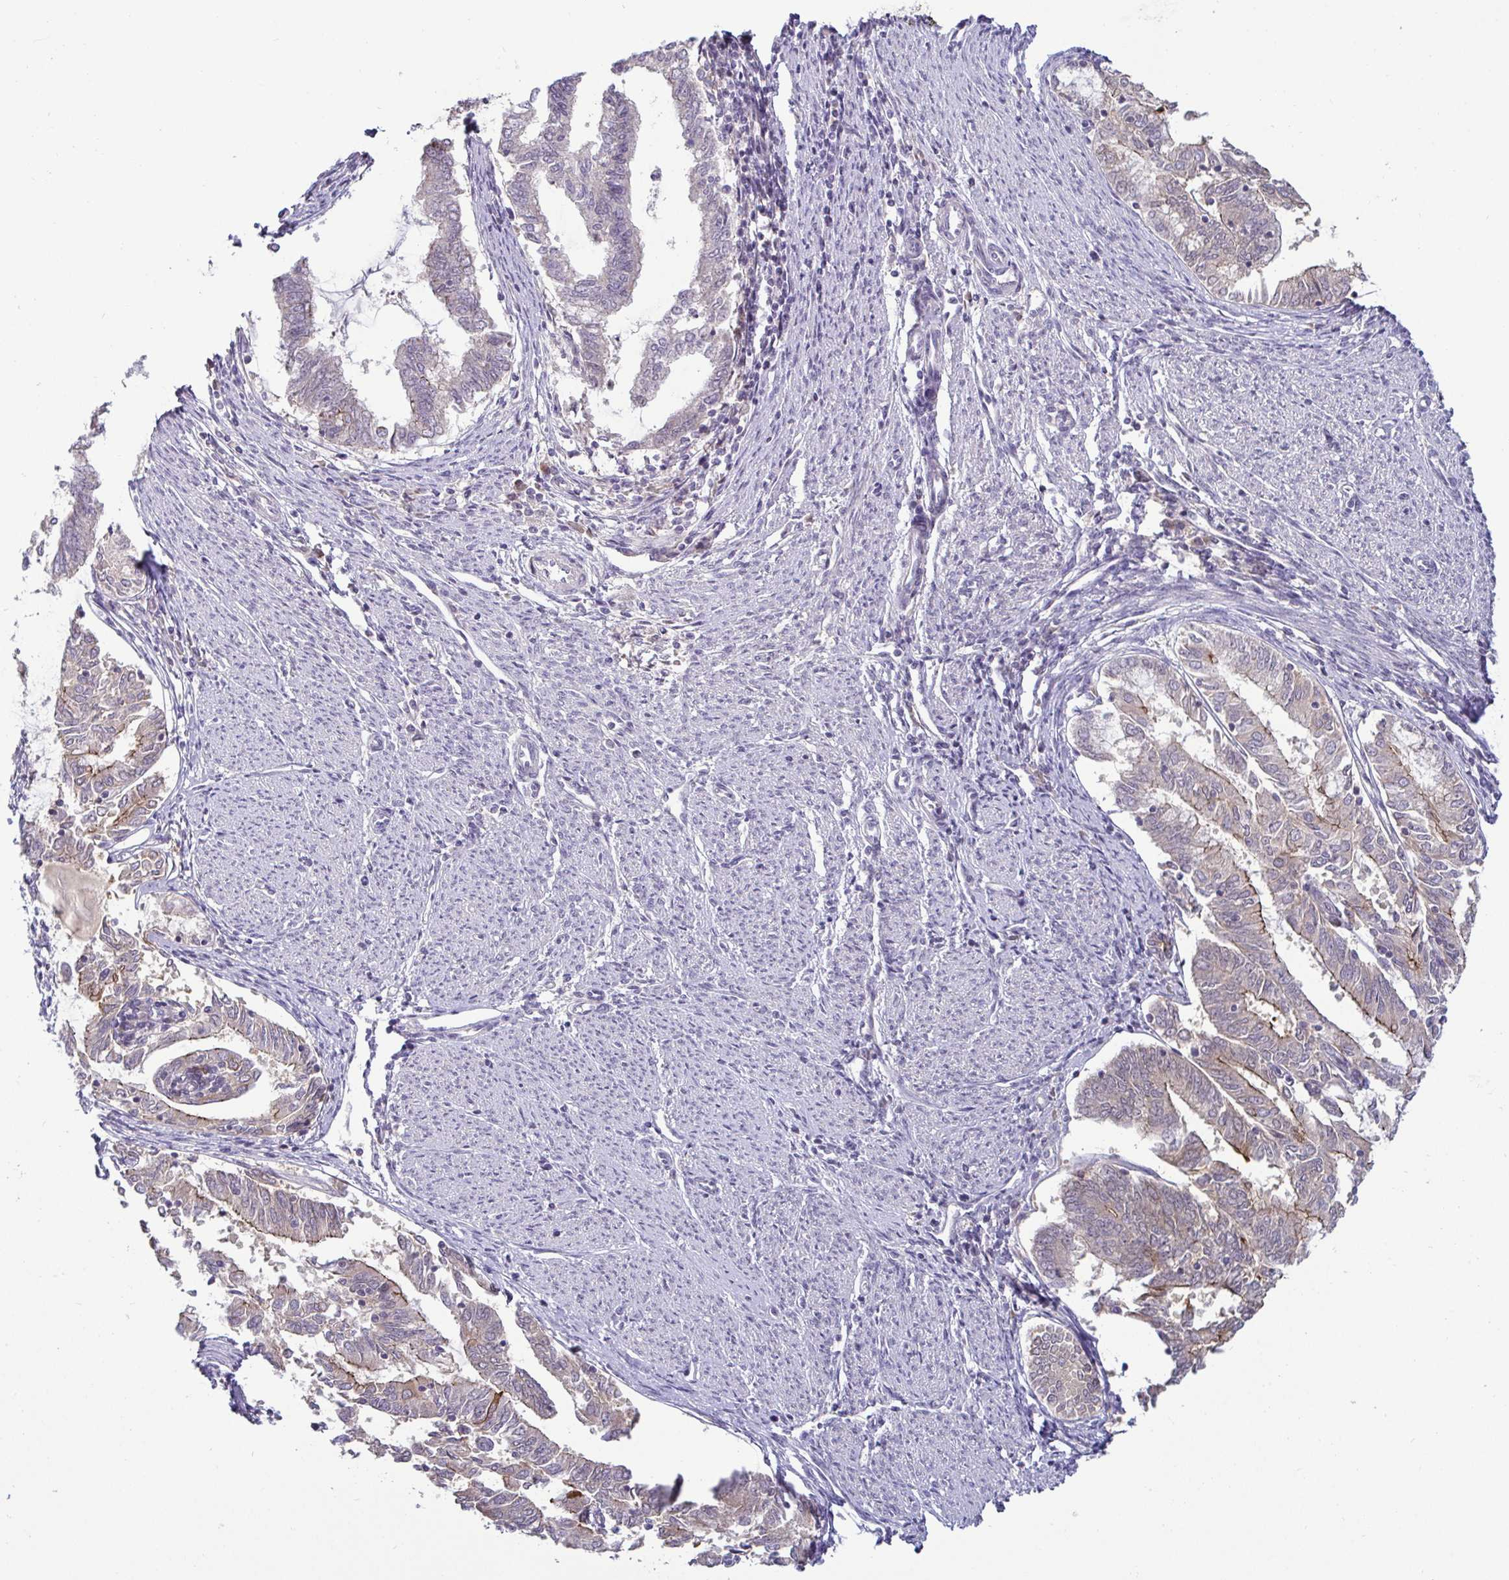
{"staining": {"intensity": "weak", "quantity": "<25%", "location": "cytoplasmic/membranous"}, "tissue": "endometrial cancer", "cell_type": "Tumor cells", "image_type": "cancer", "snomed": [{"axis": "morphology", "description": "Adenocarcinoma, NOS"}, {"axis": "topography", "description": "Endometrium"}], "caption": "Adenocarcinoma (endometrial) was stained to show a protein in brown. There is no significant positivity in tumor cells.", "gene": "GSTM1", "patient": {"sex": "female", "age": 79}}